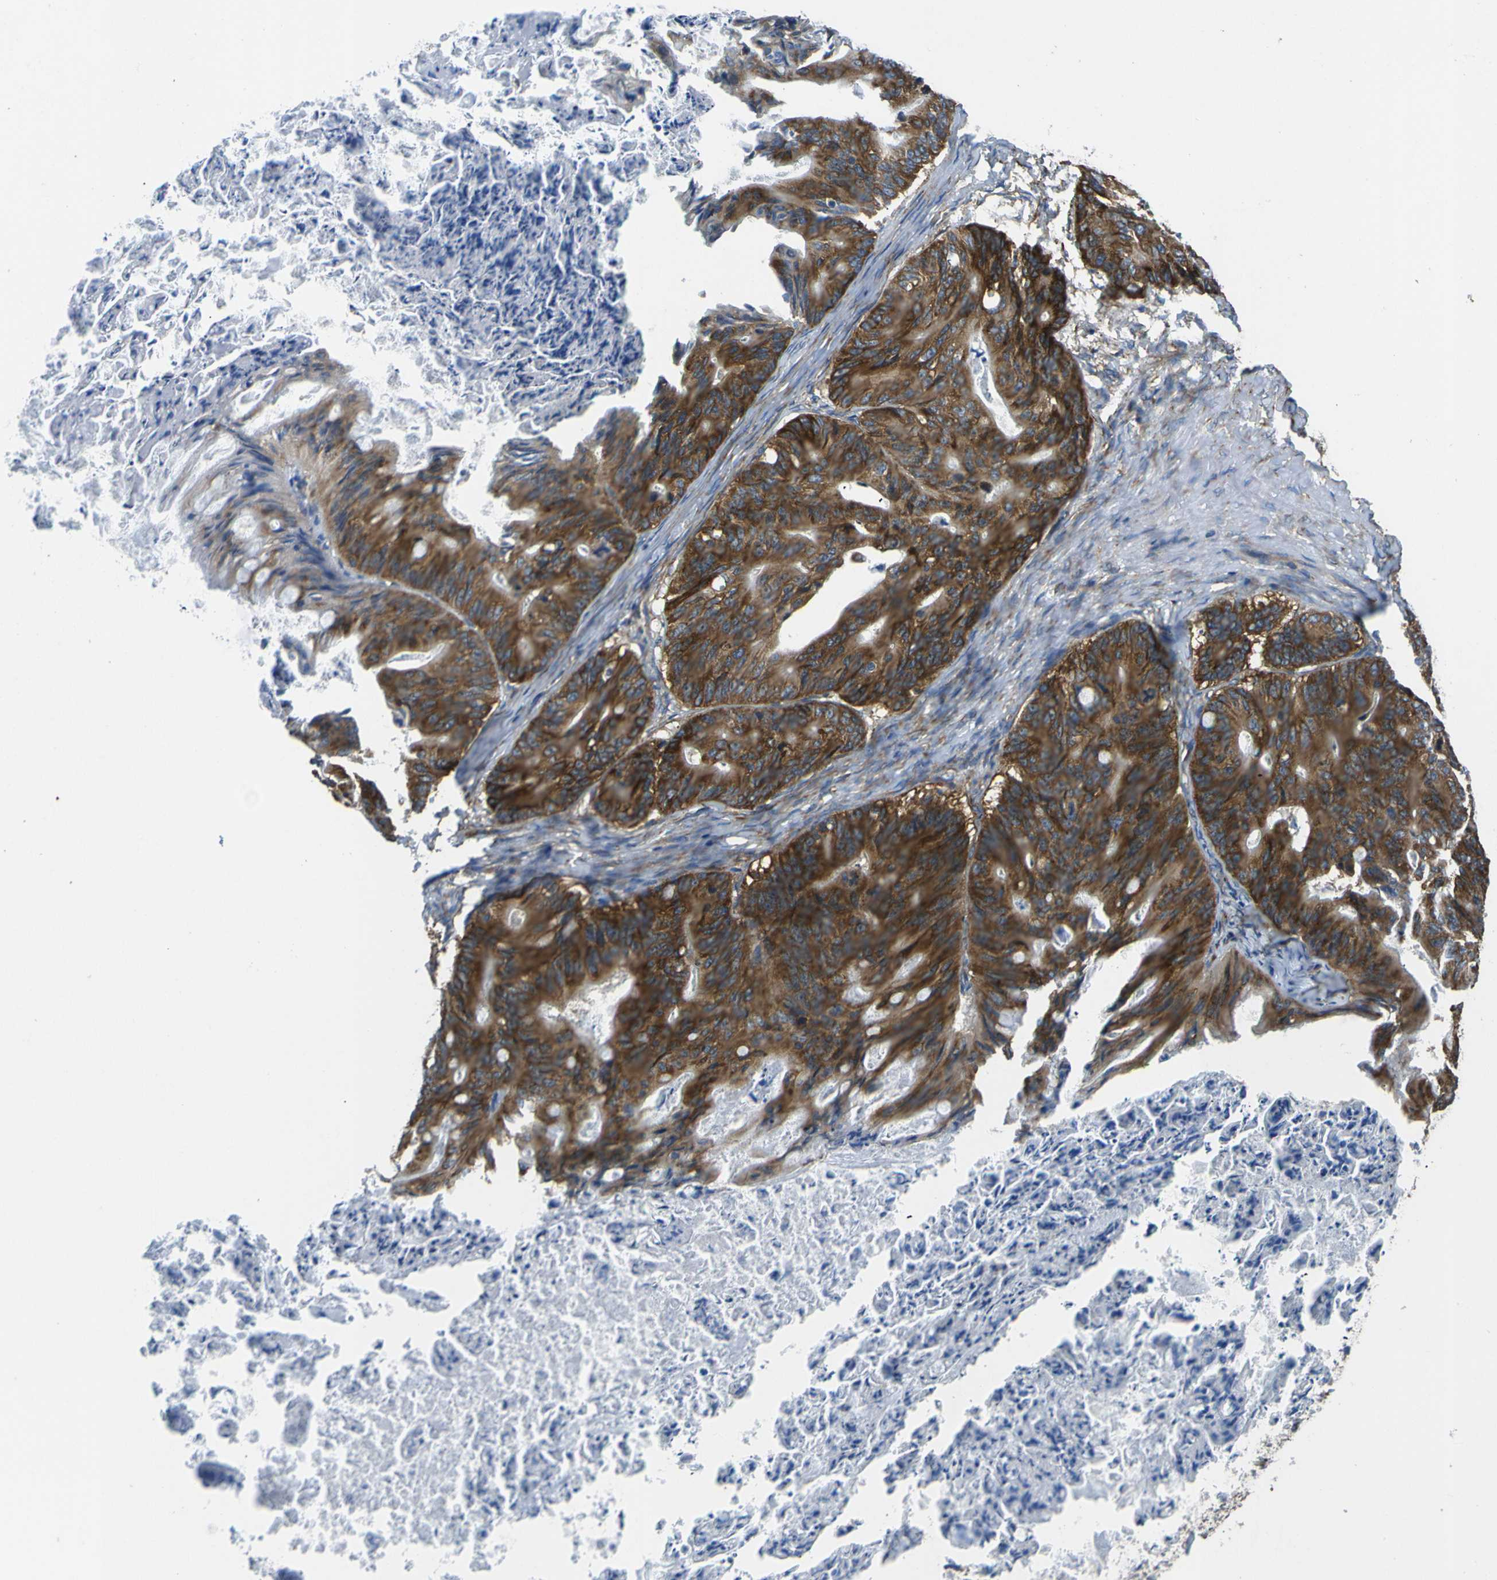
{"staining": {"intensity": "strong", "quantity": ">75%", "location": "cytoplasmic/membranous"}, "tissue": "ovarian cancer", "cell_type": "Tumor cells", "image_type": "cancer", "snomed": [{"axis": "morphology", "description": "Cystadenocarcinoma, mucinous, NOS"}, {"axis": "topography", "description": "Ovary"}], "caption": "Protein analysis of mucinous cystadenocarcinoma (ovarian) tissue displays strong cytoplasmic/membranous expression in approximately >75% of tumor cells. (DAB (3,3'-diaminobenzidine) IHC, brown staining for protein, blue staining for nuclei).", "gene": "RPSA", "patient": {"sex": "female", "age": 37}}